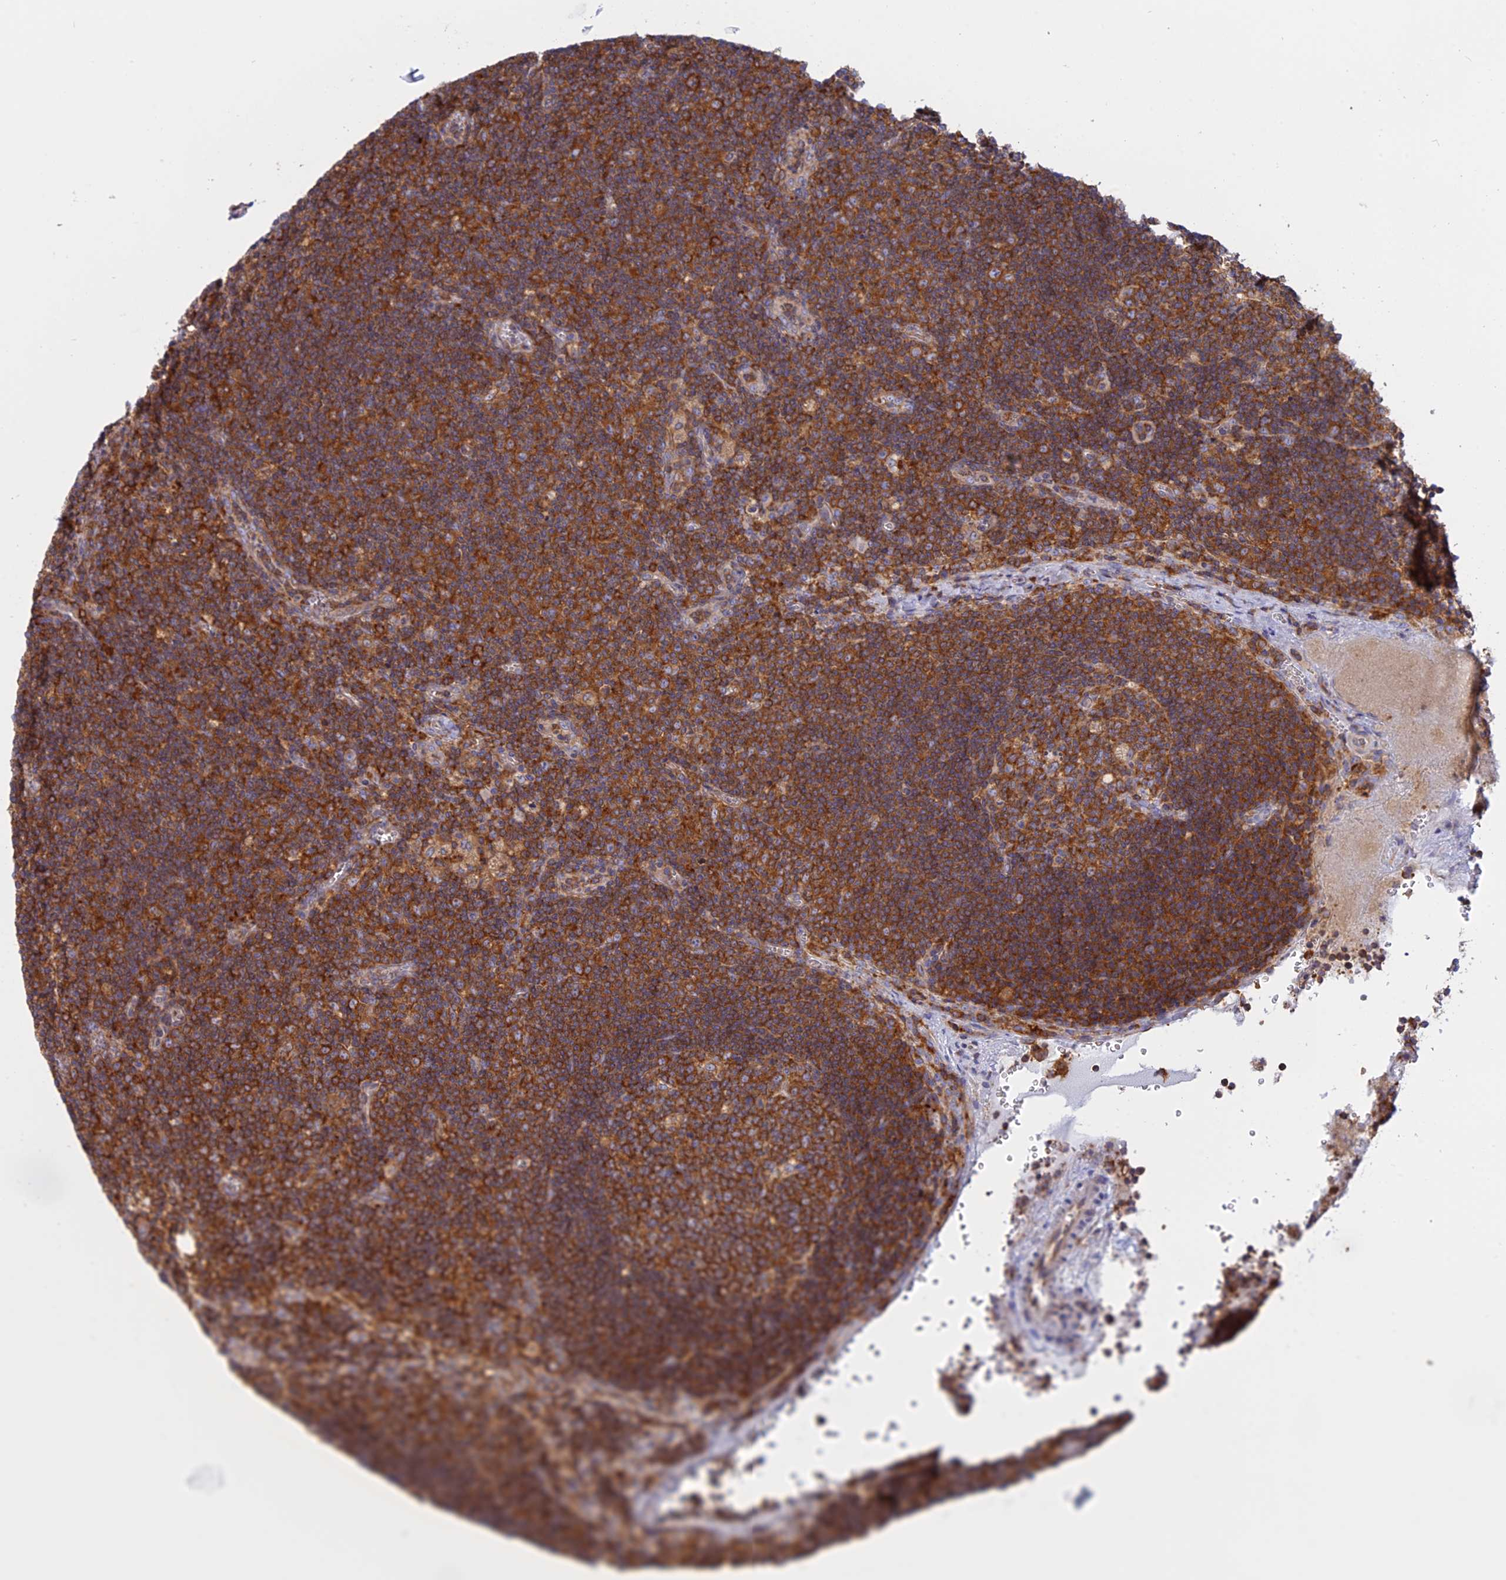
{"staining": {"intensity": "strong", "quantity": ">75%", "location": "cytoplasmic/membranous"}, "tissue": "lymph node", "cell_type": "Germinal center cells", "image_type": "normal", "snomed": [{"axis": "morphology", "description": "Normal tissue, NOS"}, {"axis": "topography", "description": "Lymph node"}], "caption": "The image exhibits immunohistochemical staining of normal lymph node. There is strong cytoplasmic/membranous positivity is appreciated in approximately >75% of germinal center cells.", "gene": "GMIP", "patient": {"sex": "male", "age": 58}}